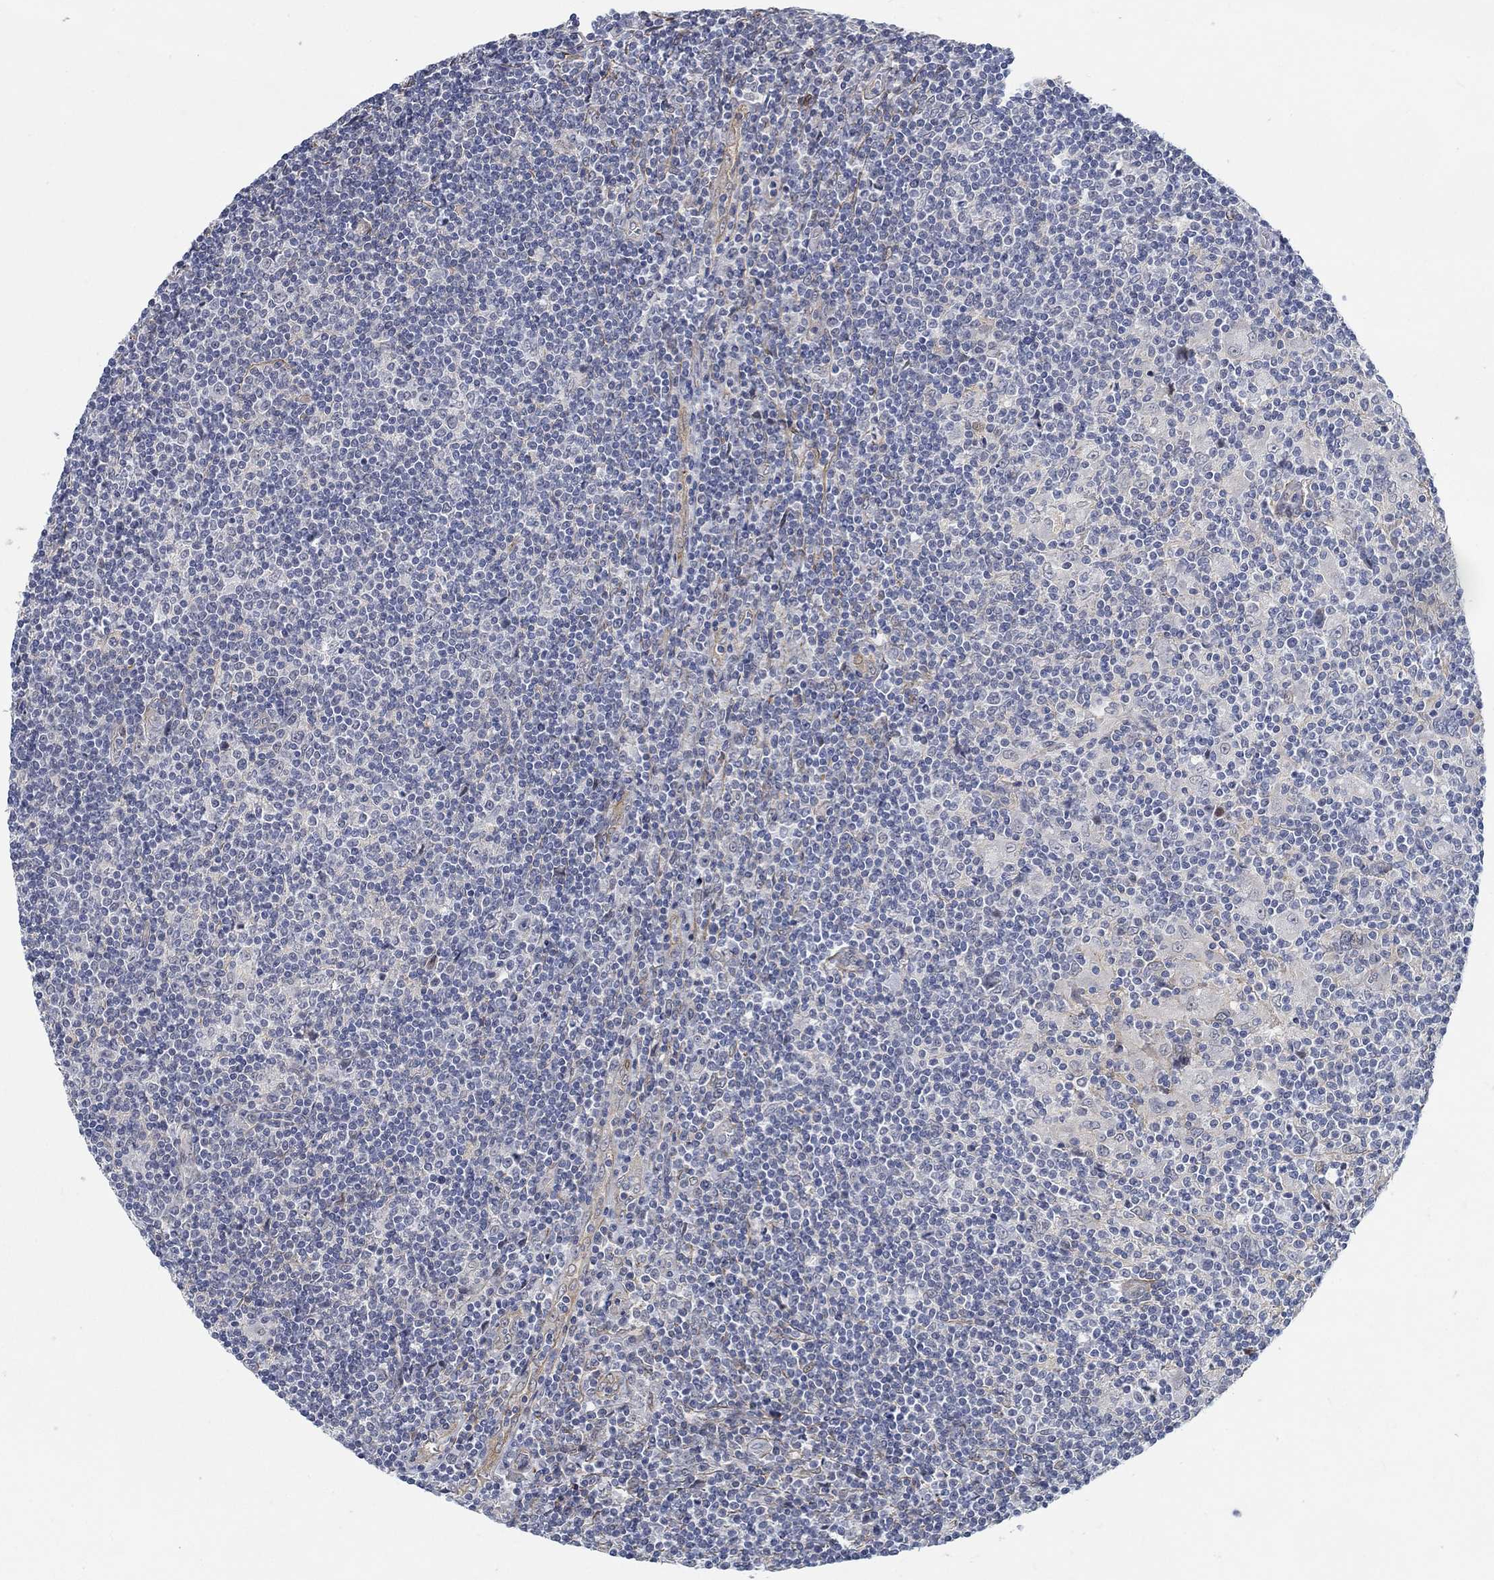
{"staining": {"intensity": "negative", "quantity": "none", "location": "none"}, "tissue": "lymphoma", "cell_type": "Tumor cells", "image_type": "cancer", "snomed": [{"axis": "morphology", "description": "Hodgkin's disease, NOS"}, {"axis": "topography", "description": "Lymph node"}], "caption": "Hodgkin's disease was stained to show a protein in brown. There is no significant expression in tumor cells. (Brightfield microscopy of DAB (3,3'-diaminobenzidine) immunohistochemistry at high magnification).", "gene": "KCNH8", "patient": {"sex": "male", "age": 40}}